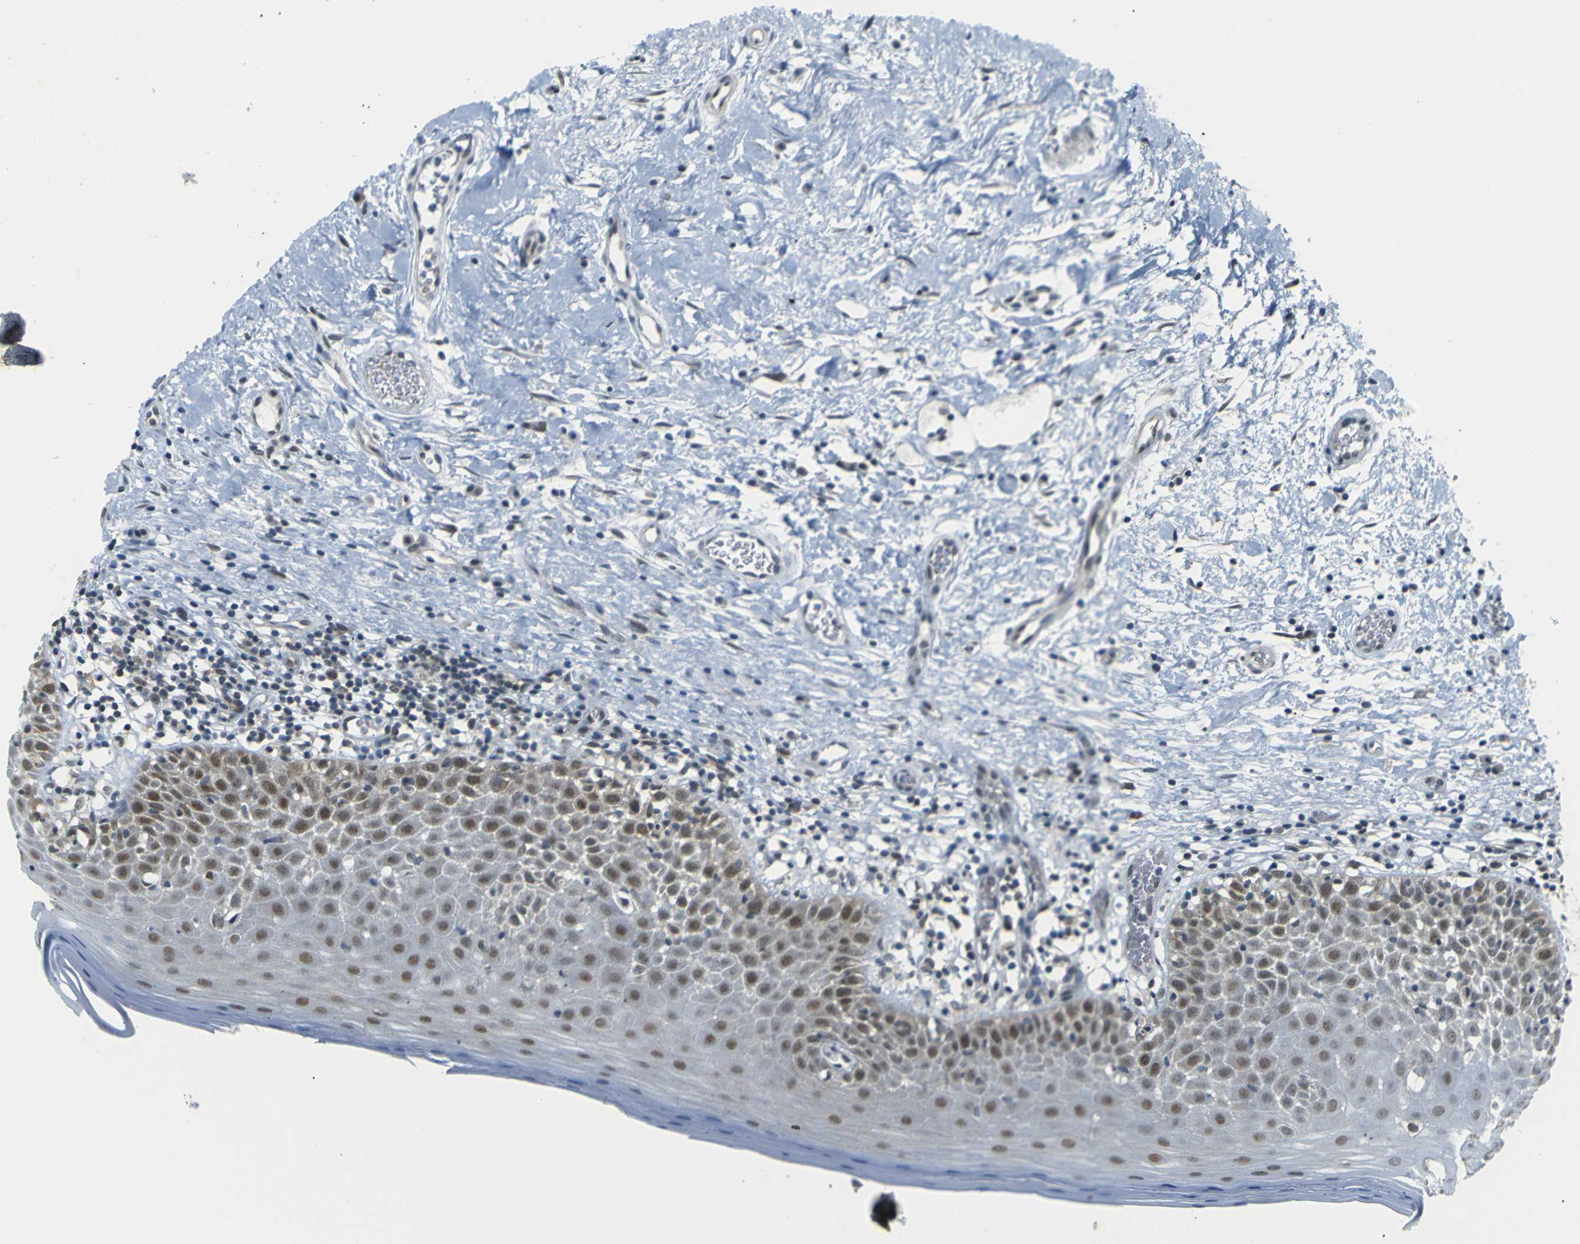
{"staining": {"intensity": "moderate", "quantity": ">75%", "location": "nuclear"}, "tissue": "oral mucosa", "cell_type": "Squamous epithelial cells", "image_type": "normal", "snomed": [{"axis": "morphology", "description": "Normal tissue, NOS"}, {"axis": "topography", "description": "Skeletal muscle"}, {"axis": "topography", "description": "Oral tissue"}], "caption": "IHC (DAB) staining of normal oral mucosa reveals moderate nuclear protein expression in about >75% of squamous epithelial cells.", "gene": "SKP1", "patient": {"sex": "male", "age": 58}}